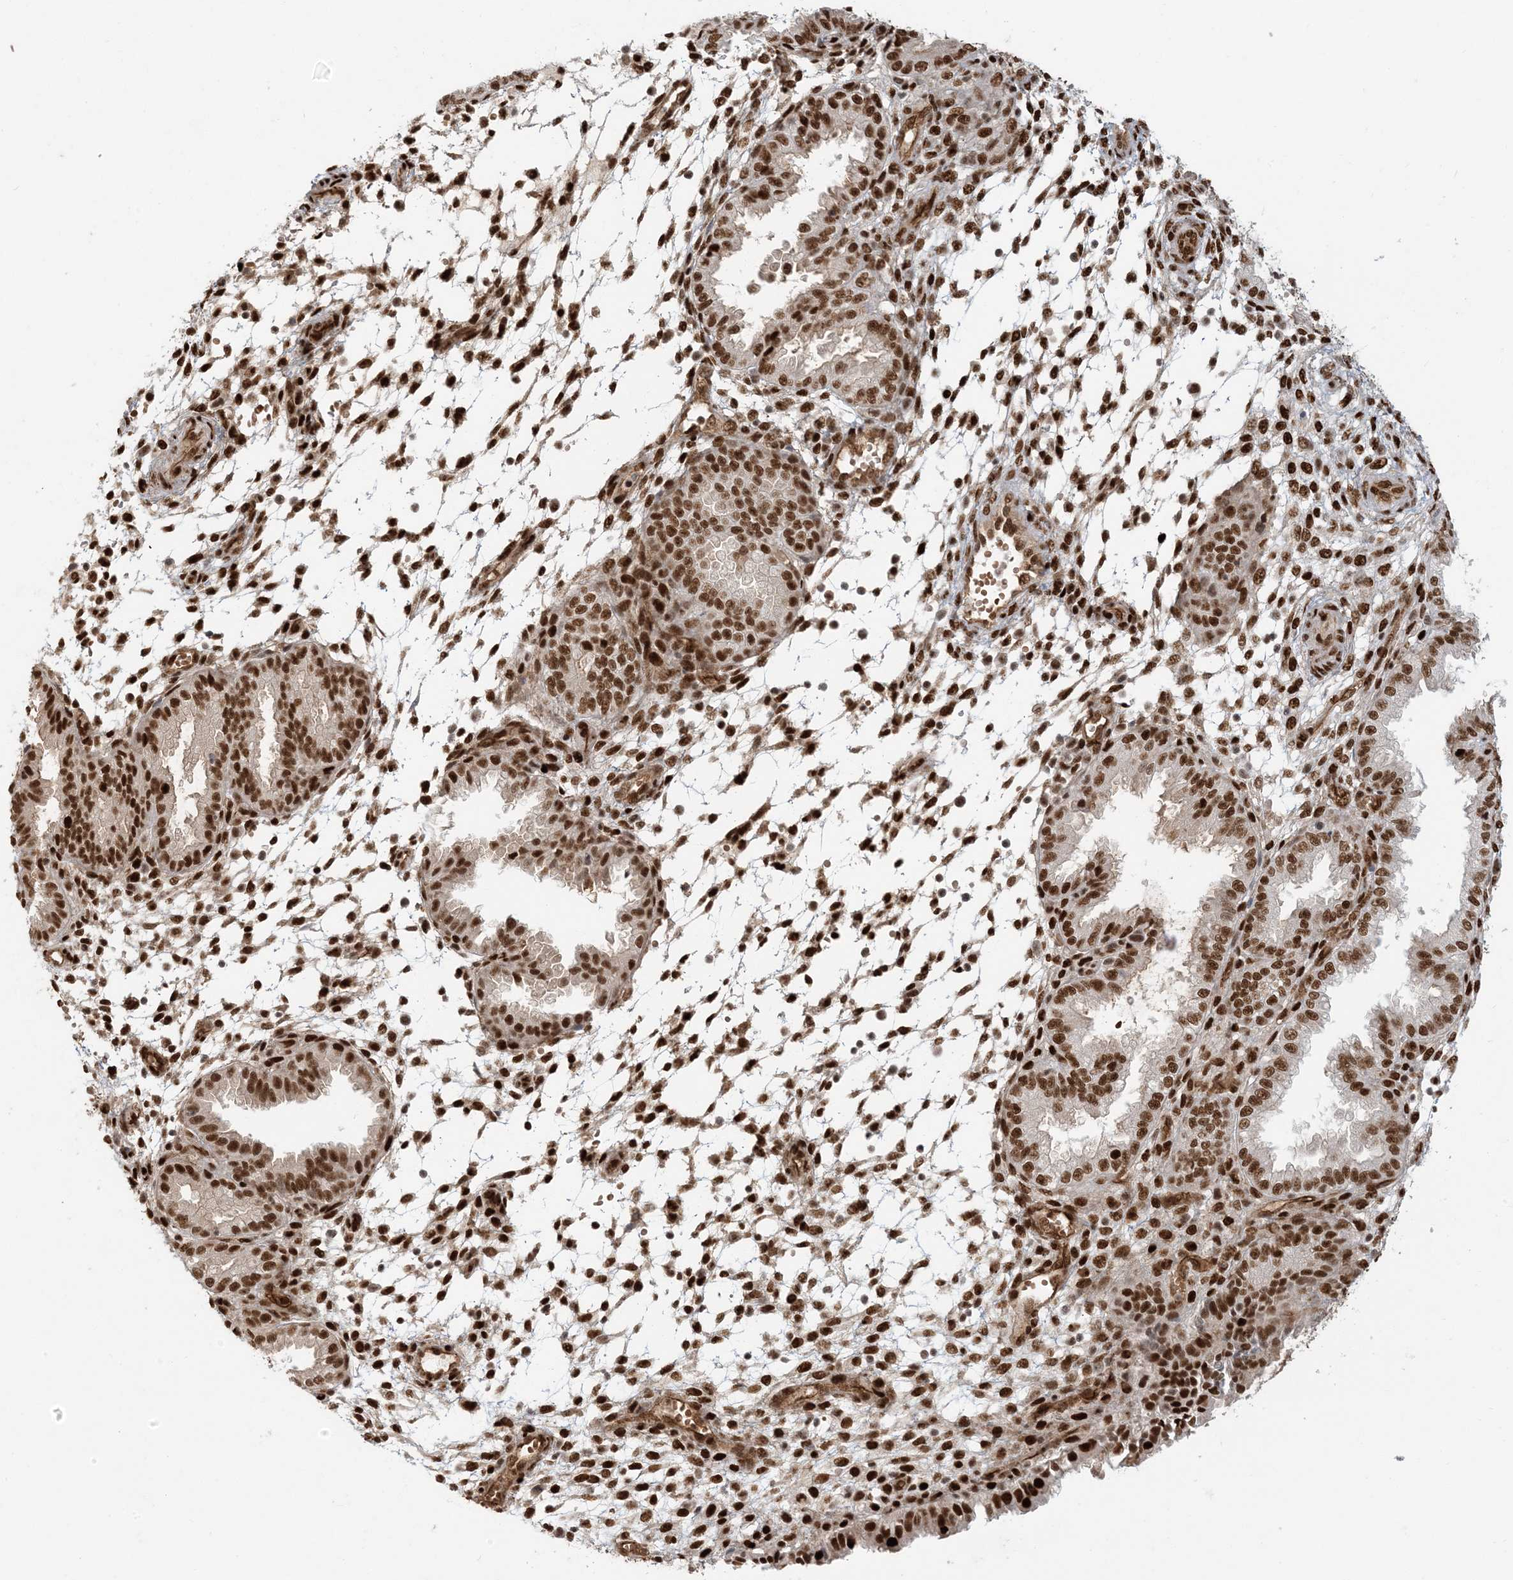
{"staining": {"intensity": "strong", "quantity": ">75%", "location": "nuclear"}, "tissue": "endometrium", "cell_type": "Cells in endometrial stroma", "image_type": "normal", "snomed": [{"axis": "morphology", "description": "Normal tissue, NOS"}, {"axis": "topography", "description": "Endometrium"}], "caption": "The image exhibits immunohistochemical staining of unremarkable endometrium. There is strong nuclear staining is appreciated in about >75% of cells in endometrial stroma.", "gene": "CKS1B", "patient": {"sex": "female", "age": 33}}